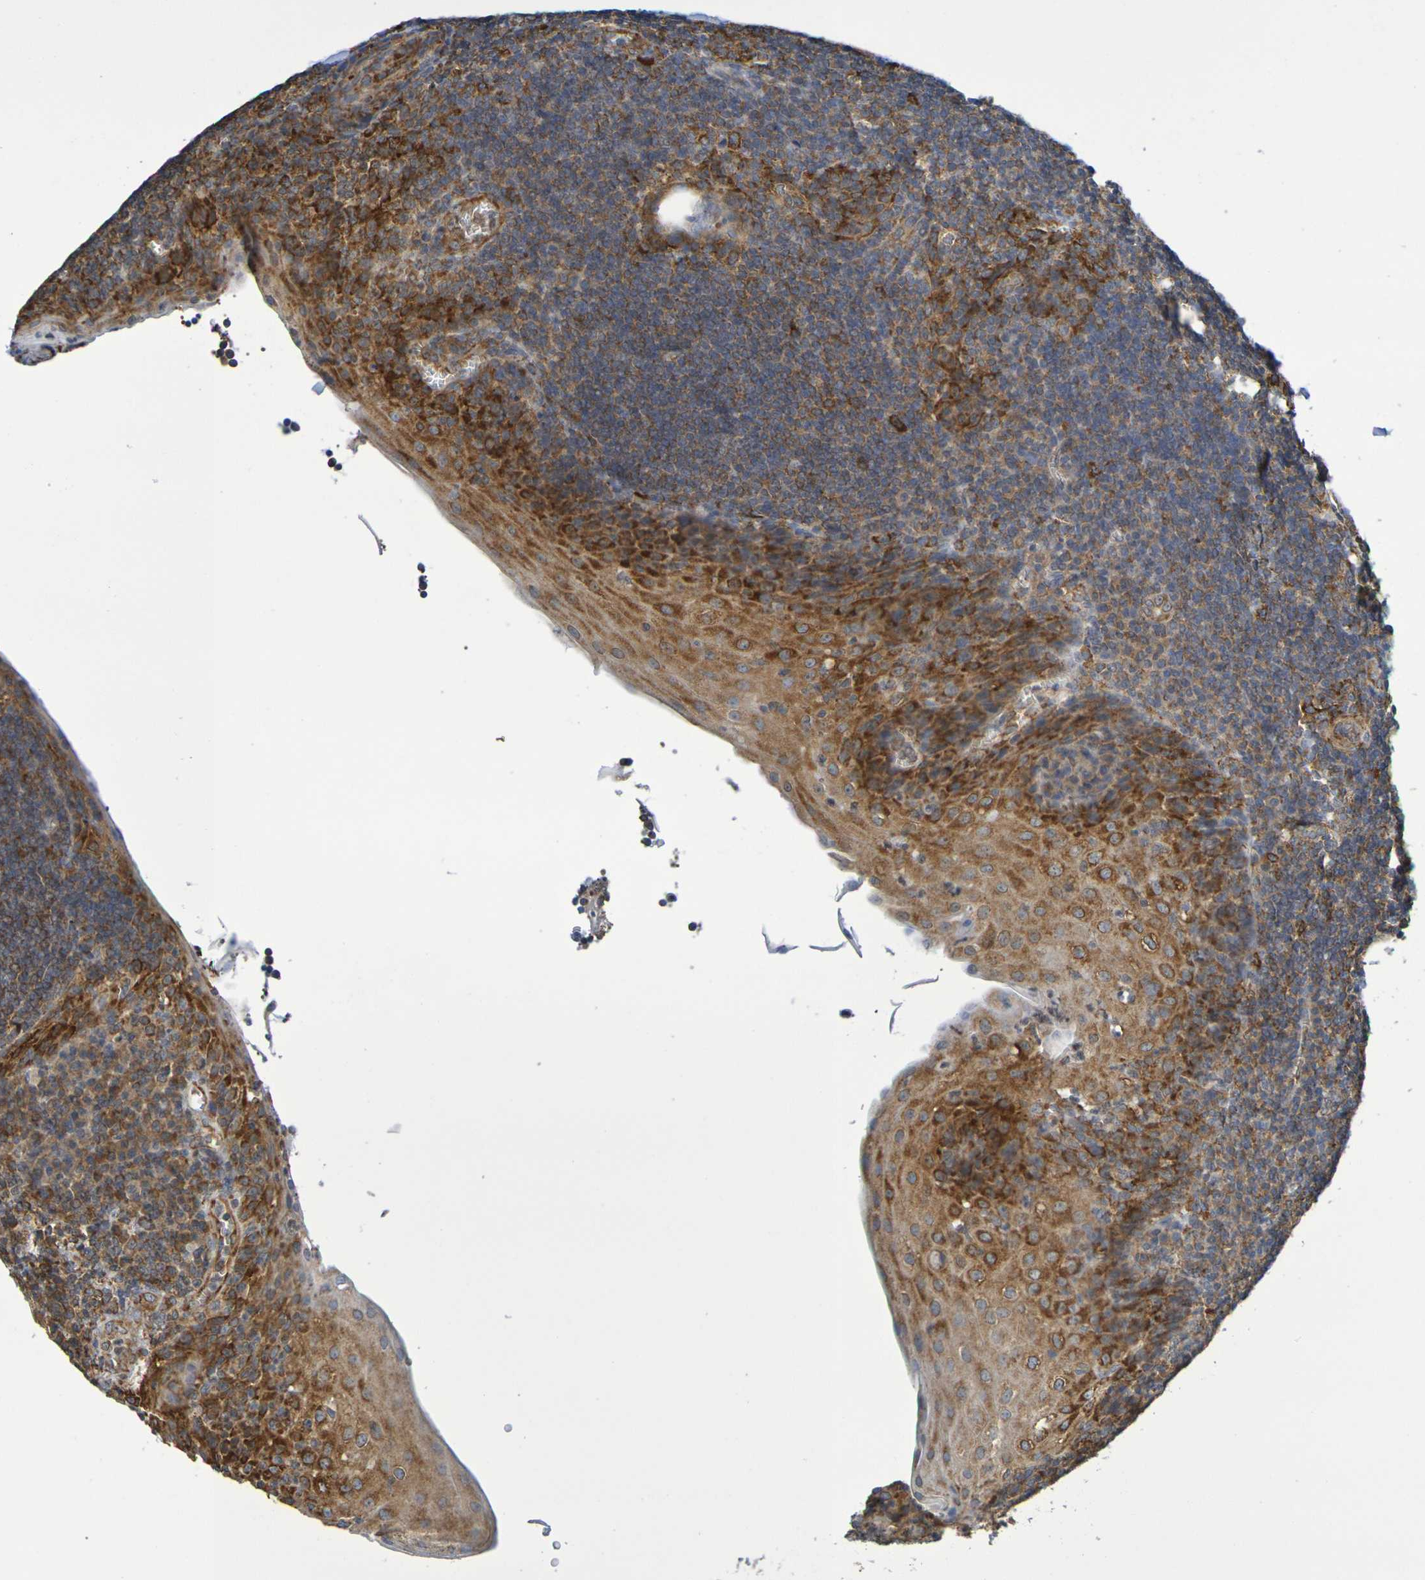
{"staining": {"intensity": "strong", "quantity": "25%-75%", "location": "cytoplasmic/membranous"}, "tissue": "tonsil", "cell_type": "Germinal center cells", "image_type": "normal", "snomed": [{"axis": "morphology", "description": "Normal tissue, NOS"}, {"axis": "topography", "description": "Tonsil"}], "caption": "Immunohistochemical staining of benign tonsil shows strong cytoplasmic/membranous protein staining in approximately 25%-75% of germinal center cells. The protein is shown in brown color, while the nuclei are stained blue.", "gene": "CHRNB1", "patient": {"sex": "male", "age": 37}}